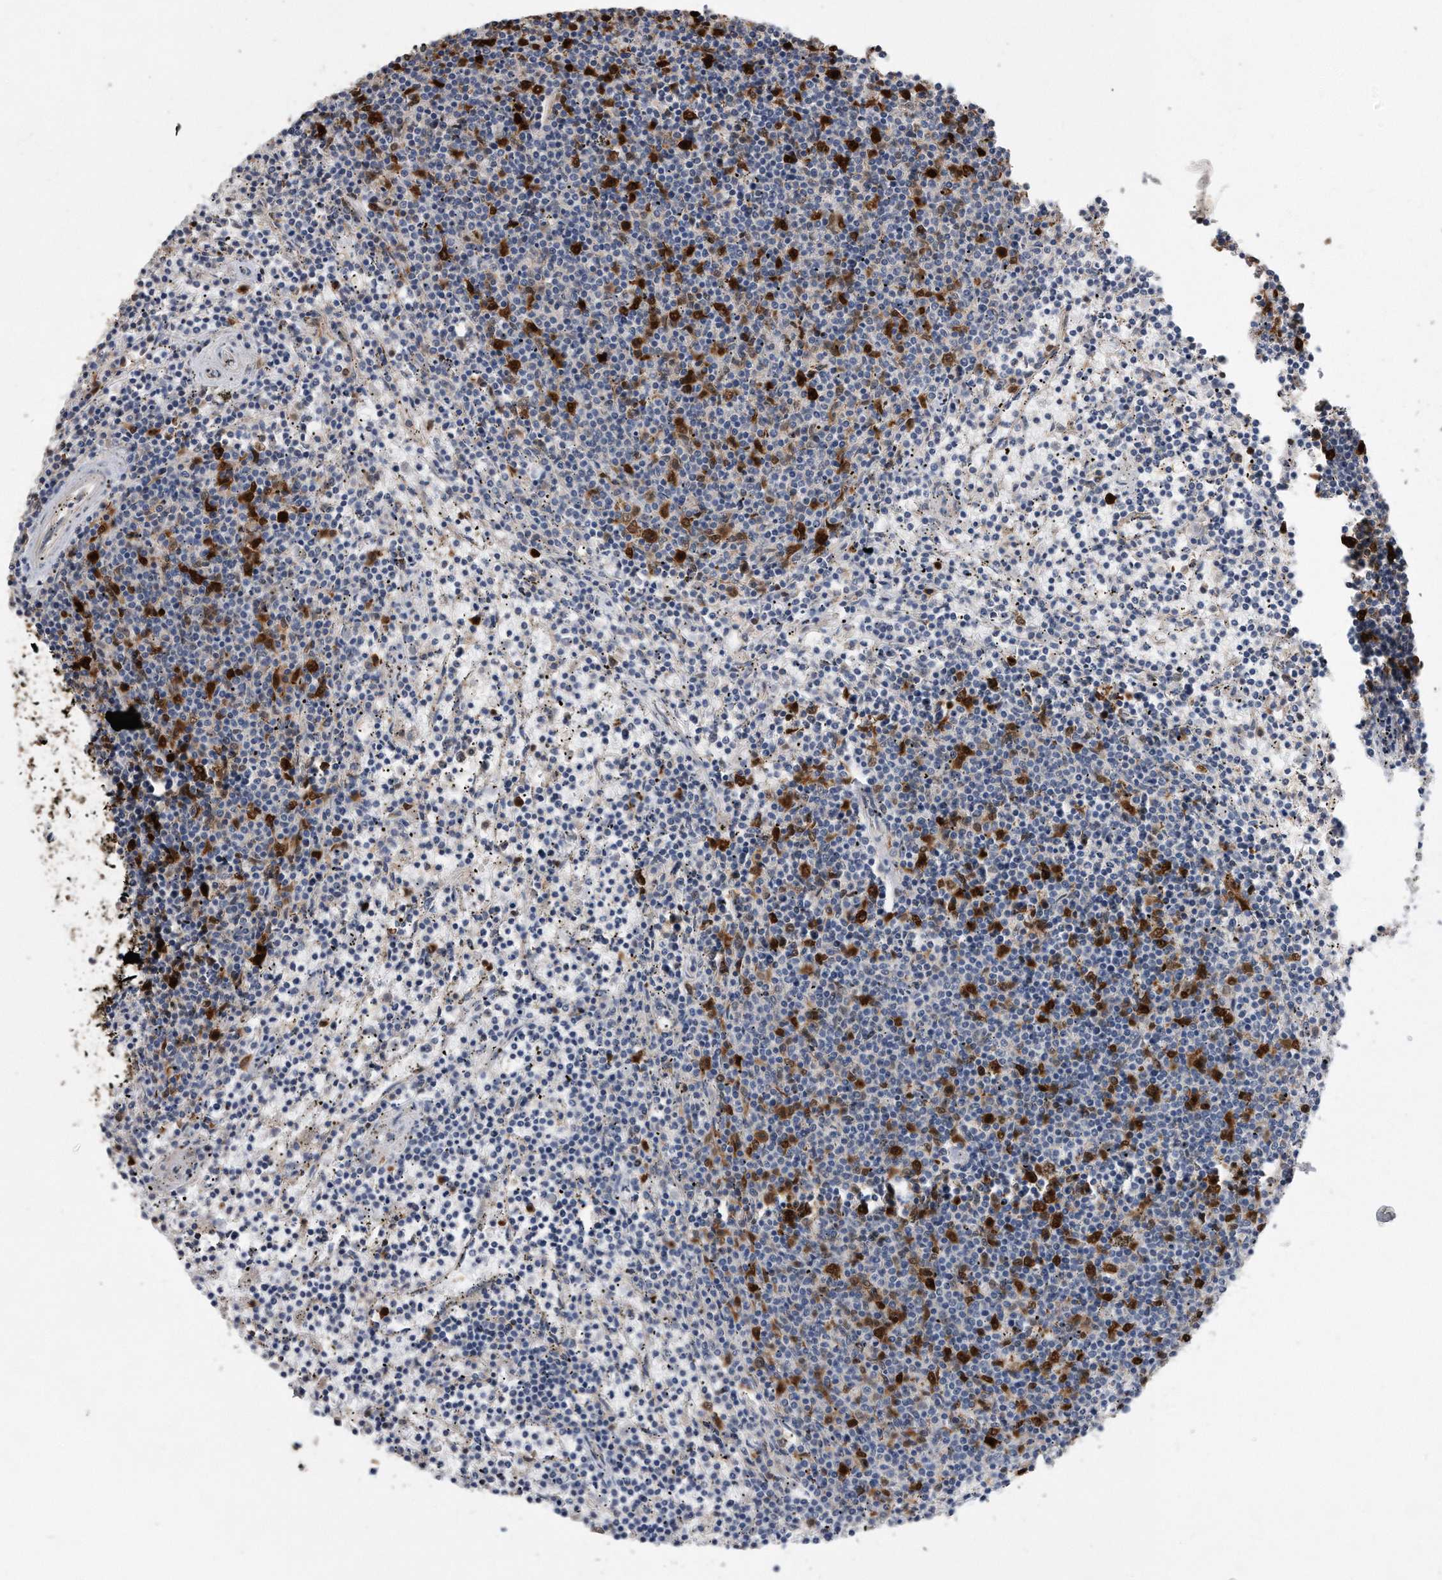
{"staining": {"intensity": "strong", "quantity": "<25%", "location": "nuclear"}, "tissue": "lymphoma", "cell_type": "Tumor cells", "image_type": "cancer", "snomed": [{"axis": "morphology", "description": "Malignant lymphoma, non-Hodgkin's type, Low grade"}, {"axis": "topography", "description": "Spleen"}], "caption": "A brown stain labels strong nuclear expression of a protein in low-grade malignant lymphoma, non-Hodgkin's type tumor cells.", "gene": "PCNA", "patient": {"sex": "female", "age": 50}}